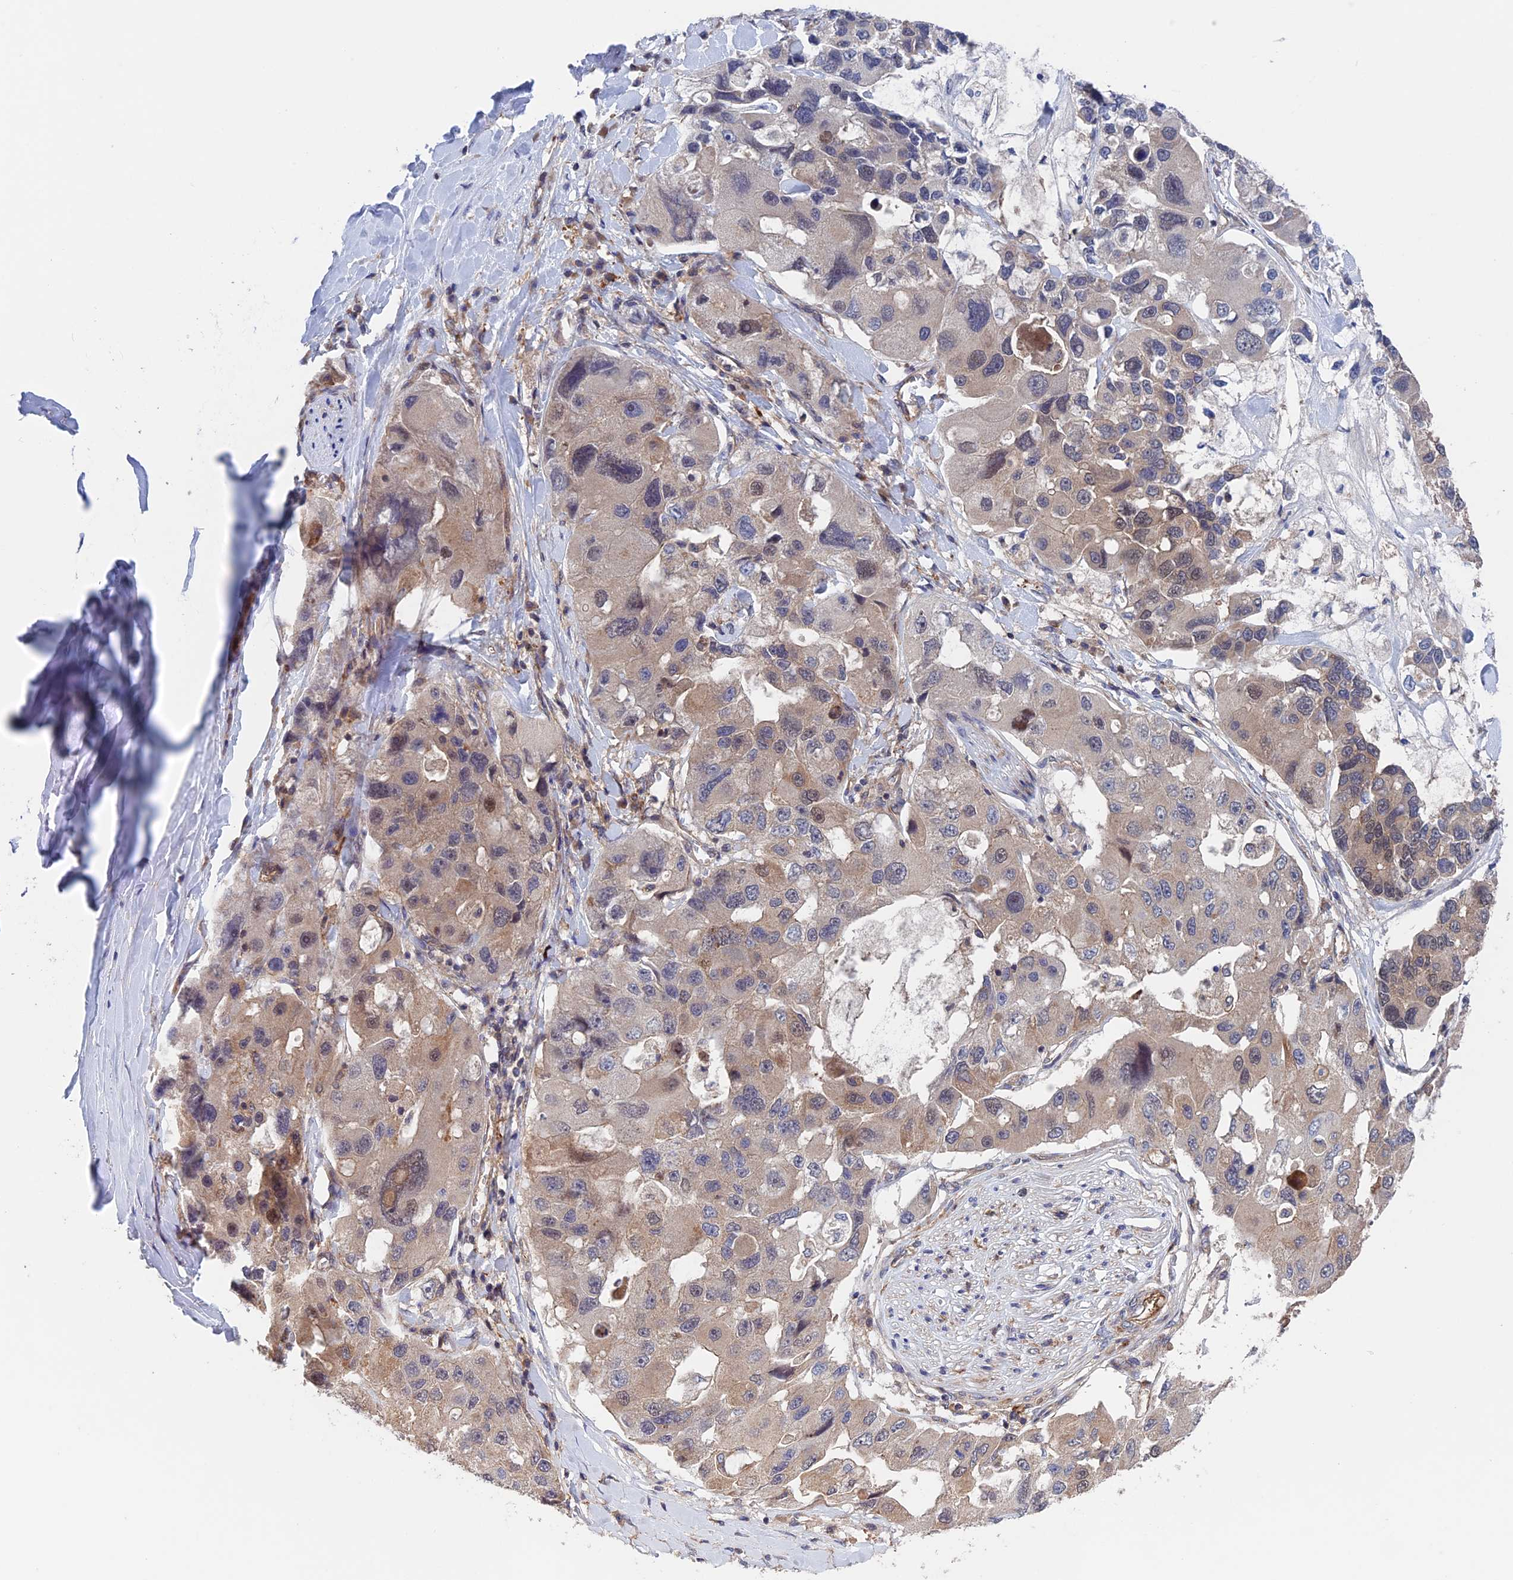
{"staining": {"intensity": "weak", "quantity": ">75%", "location": "cytoplasmic/membranous"}, "tissue": "lung cancer", "cell_type": "Tumor cells", "image_type": "cancer", "snomed": [{"axis": "morphology", "description": "Adenocarcinoma, NOS"}, {"axis": "topography", "description": "Lung"}], "caption": "Human lung cancer (adenocarcinoma) stained for a protein (brown) exhibits weak cytoplasmic/membranous positive expression in approximately >75% of tumor cells.", "gene": "NUDT16L1", "patient": {"sex": "female", "age": 54}}